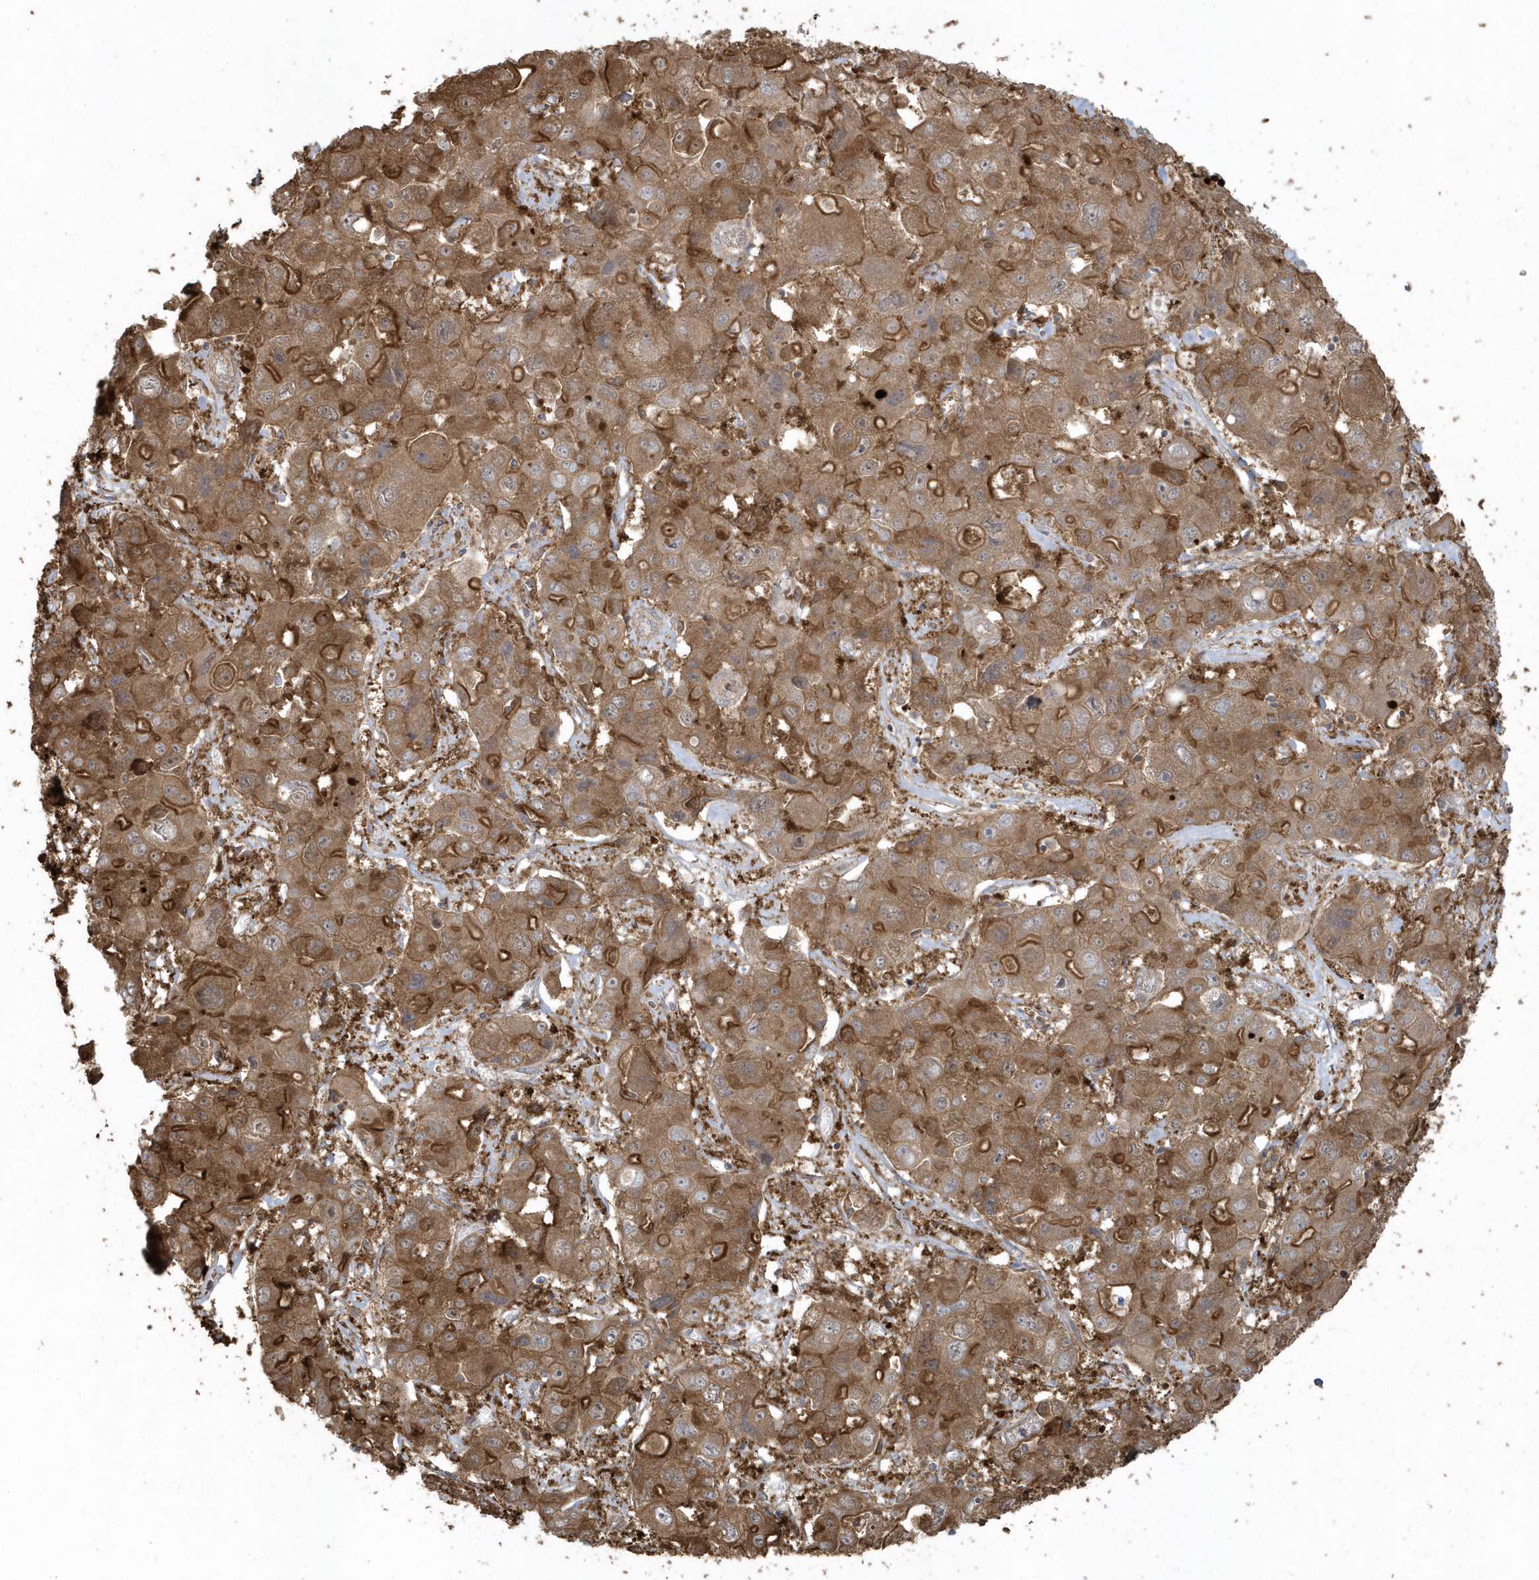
{"staining": {"intensity": "strong", "quantity": ">75%", "location": "cytoplasmic/membranous"}, "tissue": "liver cancer", "cell_type": "Tumor cells", "image_type": "cancer", "snomed": [{"axis": "morphology", "description": "Cholangiocarcinoma"}, {"axis": "topography", "description": "Liver"}], "caption": "The immunohistochemical stain labels strong cytoplasmic/membranous positivity in tumor cells of liver cancer tissue.", "gene": "HNMT", "patient": {"sex": "male", "age": 67}}